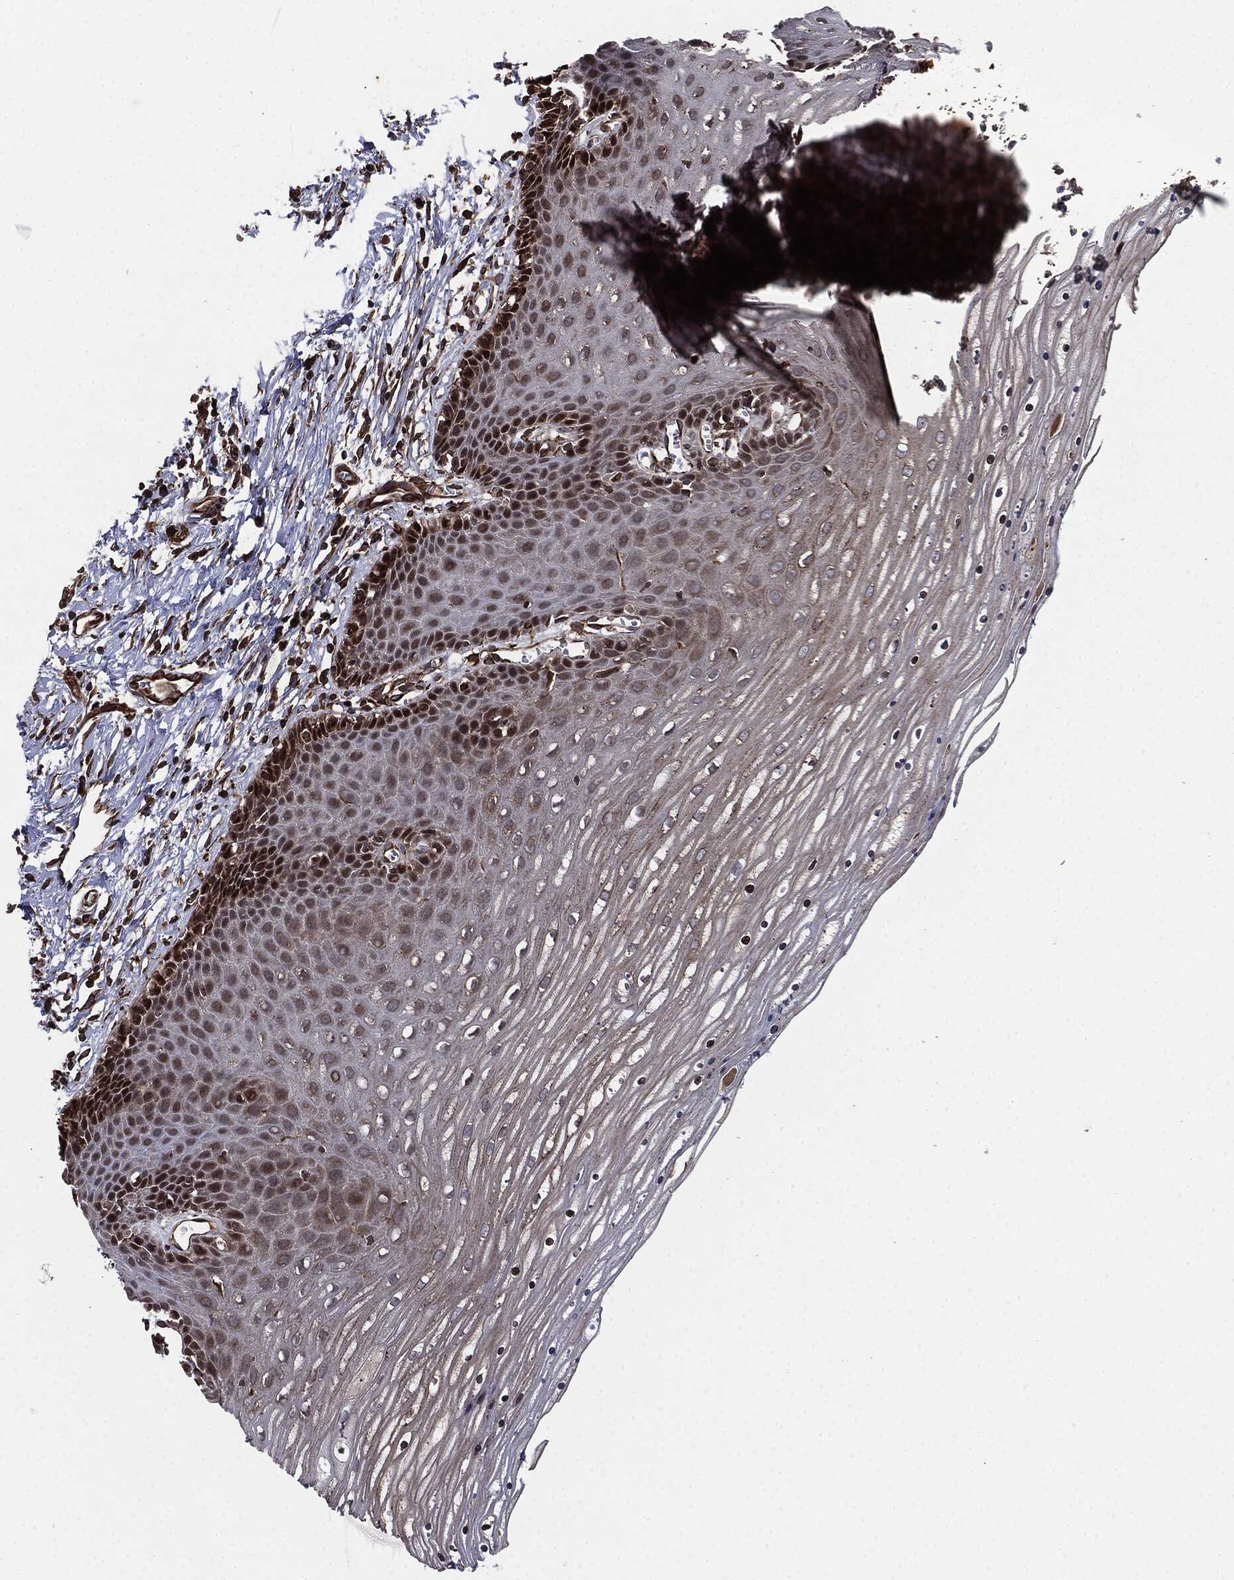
{"staining": {"intensity": "moderate", "quantity": ">75%", "location": "cytoplasmic/membranous"}, "tissue": "cervix", "cell_type": "Glandular cells", "image_type": "normal", "snomed": [{"axis": "morphology", "description": "Normal tissue, NOS"}, {"axis": "topography", "description": "Cervix"}], "caption": "The photomicrograph demonstrates staining of normal cervix, revealing moderate cytoplasmic/membranous protein staining (brown color) within glandular cells. The staining was performed using DAB, with brown indicating positive protein expression. Nuclei are stained blue with hematoxylin.", "gene": "RAP1GDS1", "patient": {"sex": "female", "age": 35}}